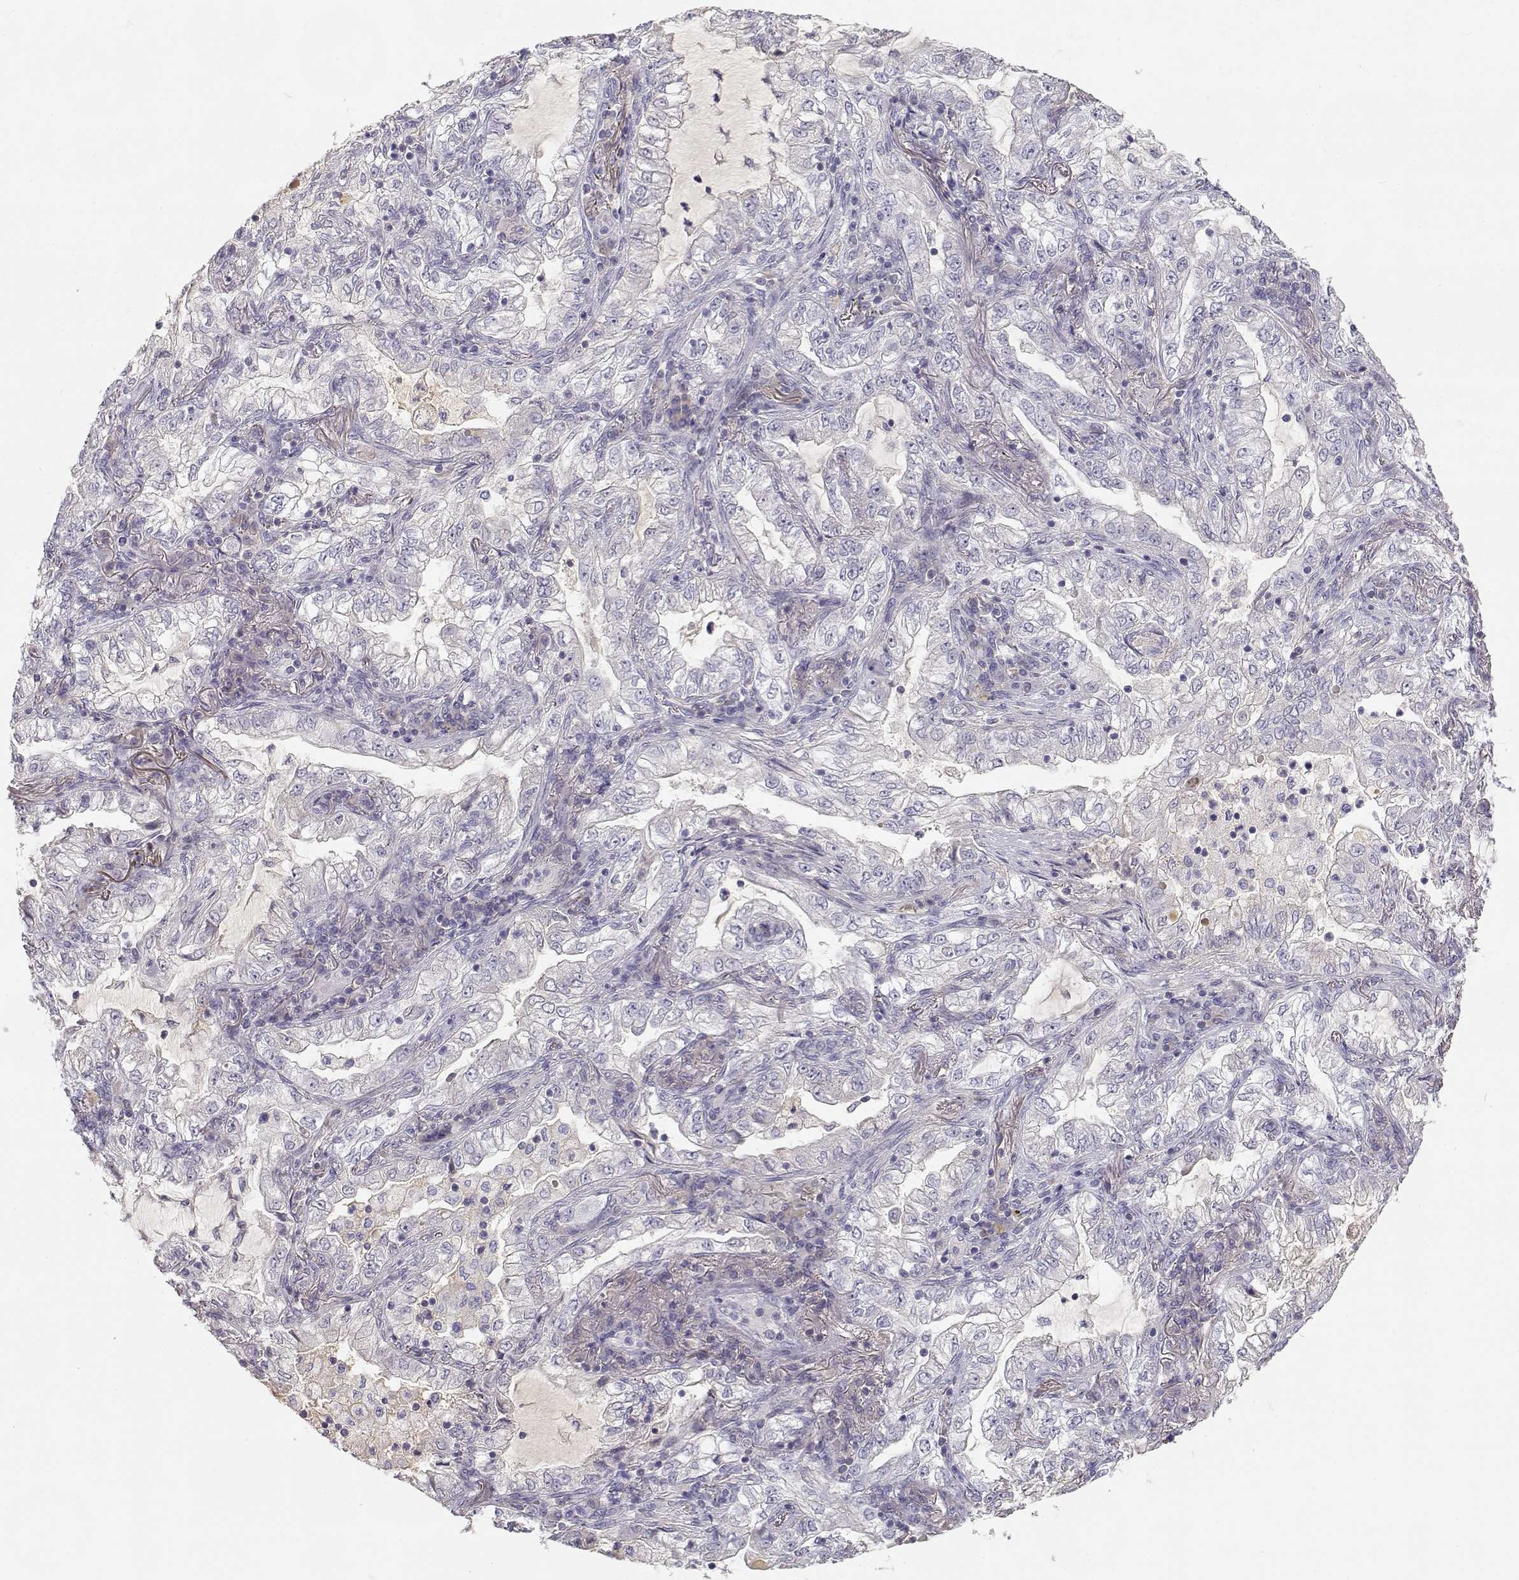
{"staining": {"intensity": "negative", "quantity": "none", "location": "none"}, "tissue": "lung cancer", "cell_type": "Tumor cells", "image_type": "cancer", "snomed": [{"axis": "morphology", "description": "Adenocarcinoma, NOS"}, {"axis": "topography", "description": "Lung"}], "caption": "An IHC photomicrograph of lung adenocarcinoma is shown. There is no staining in tumor cells of lung adenocarcinoma. (DAB (3,3'-diaminobenzidine) IHC visualized using brightfield microscopy, high magnification).", "gene": "SLCO6A1", "patient": {"sex": "female", "age": 73}}